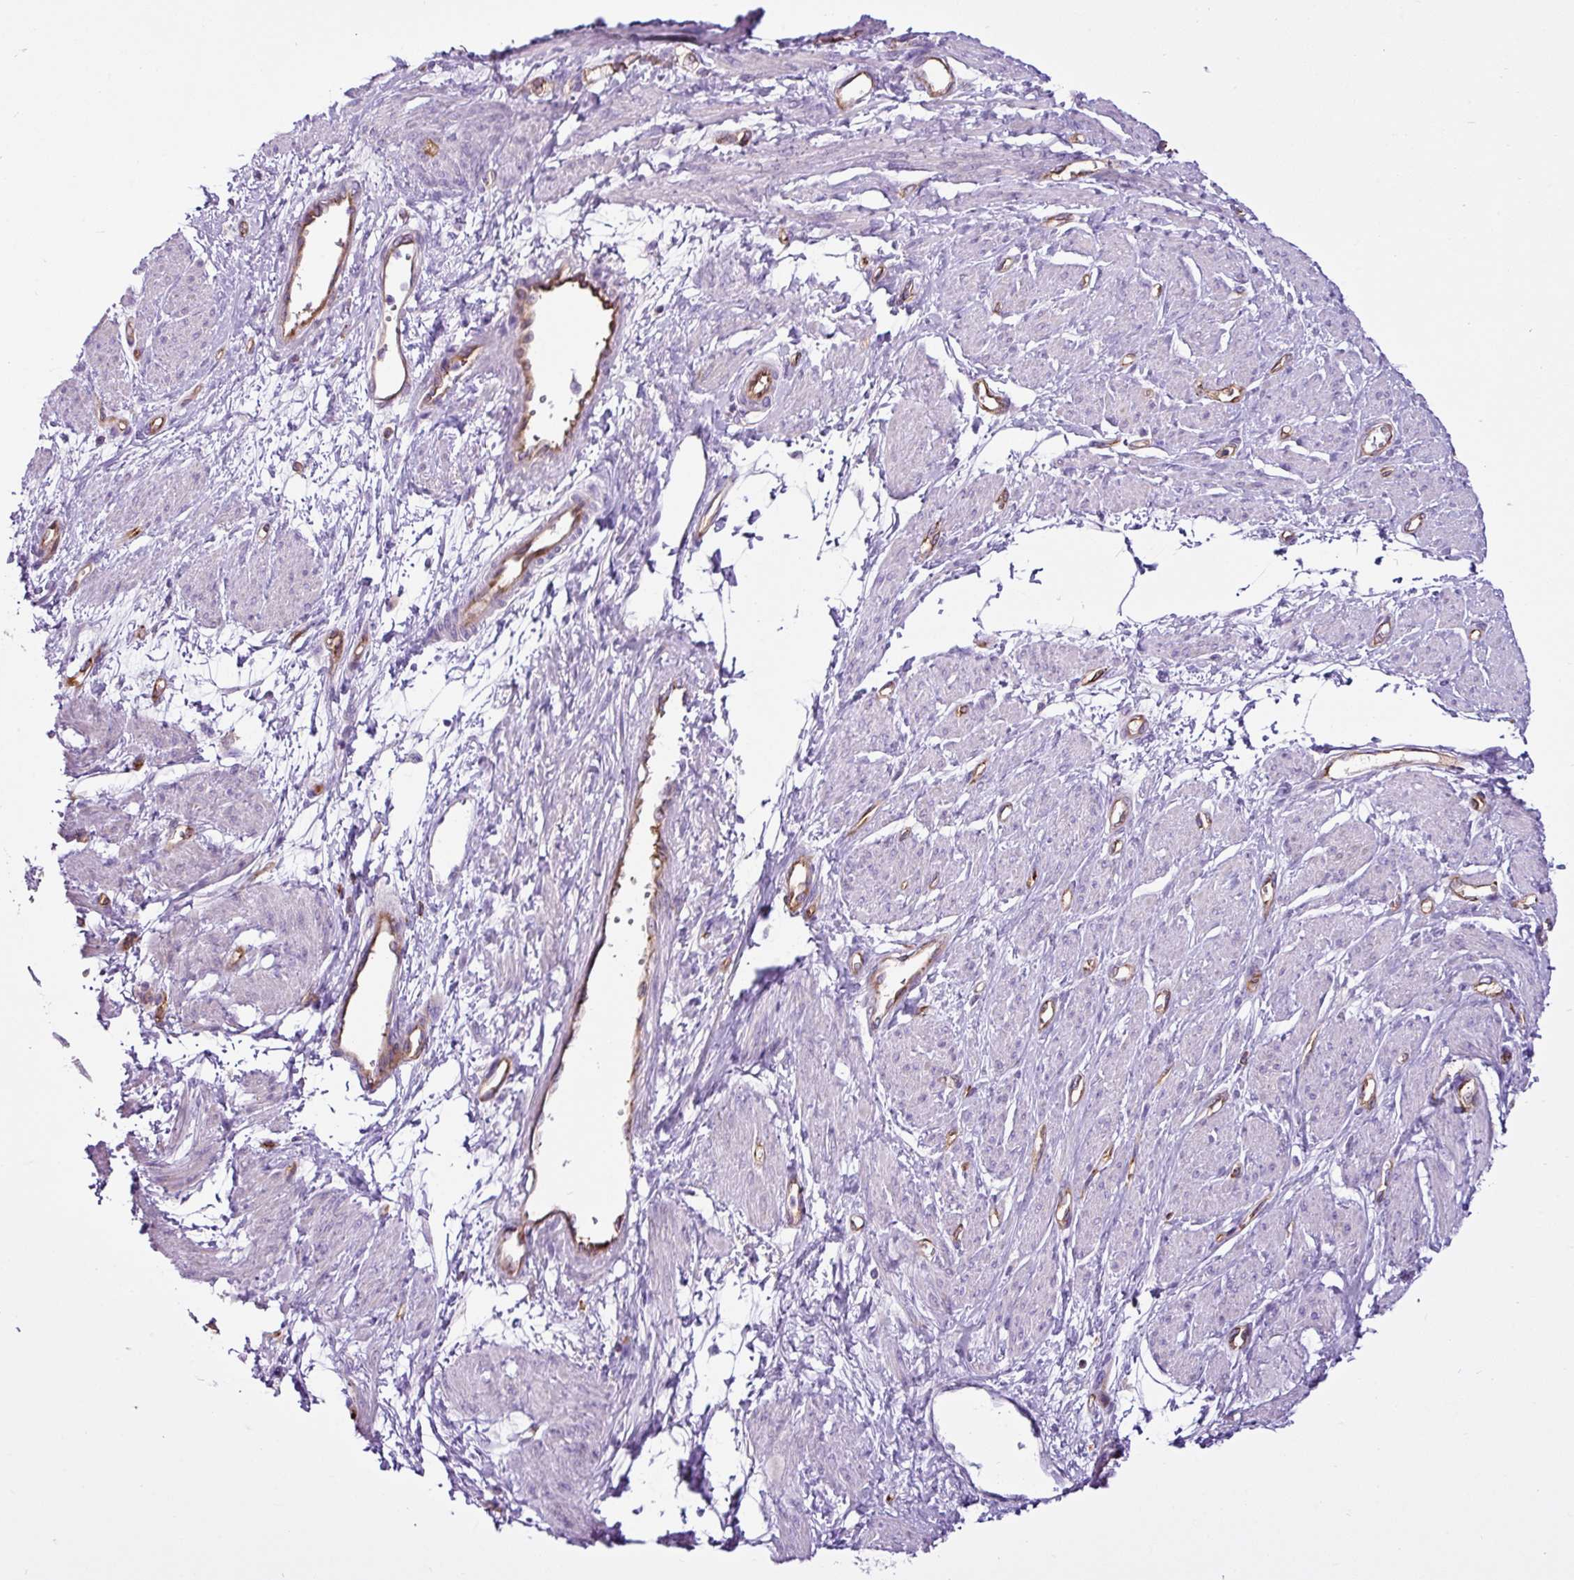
{"staining": {"intensity": "weak", "quantity": "<25%", "location": "nuclear"}, "tissue": "smooth muscle", "cell_type": "Smooth muscle cells", "image_type": "normal", "snomed": [{"axis": "morphology", "description": "Normal tissue, NOS"}, {"axis": "topography", "description": "Smooth muscle"}, {"axis": "topography", "description": "Uterus"}], "caption": "The immunohistochemistry micrograph has no significant staining in smooth muscle cells of smooth muscle.", "gene": "EME2", "patient": {"sex": "female", "age": 39}}